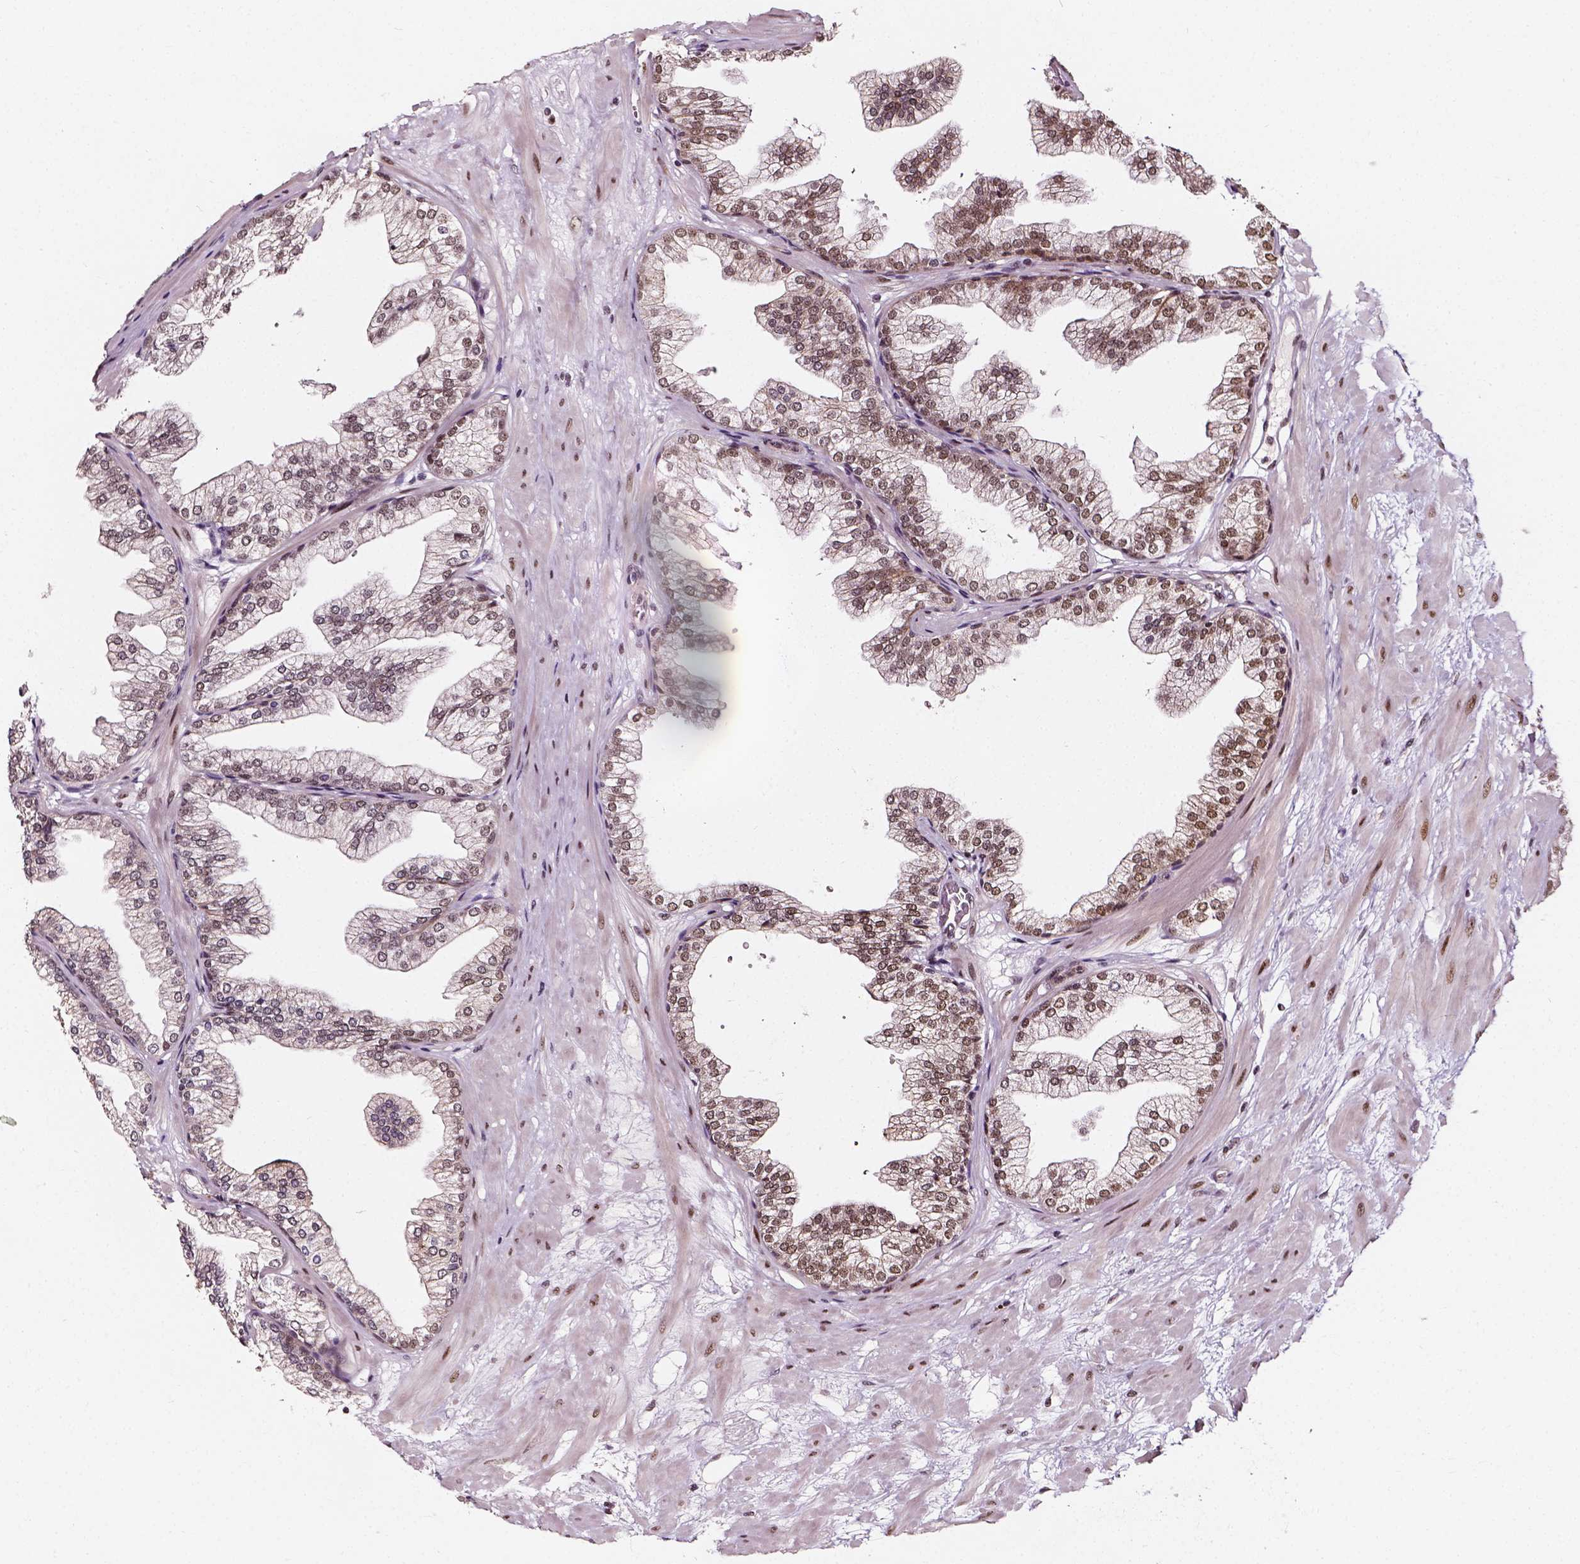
{"staining": {"intensity": "moderate", "quantity": "<25%", "location": "nuclear"}, "tissue": "prostate", "cell_type": "Glandular cells", "image_type": "normal", "snomed": [{"axis": "morphology", "description": "Normal tissue, NOS"}, {"axis": "topography", "description": "Prostate"}], "caption": "Prostate stained for a protein (brown) displays moderate nuclear positive expression in about <25% of glandular cells.", "gene": "NACC1", "patient": {"sex": "male", "age": 37}}